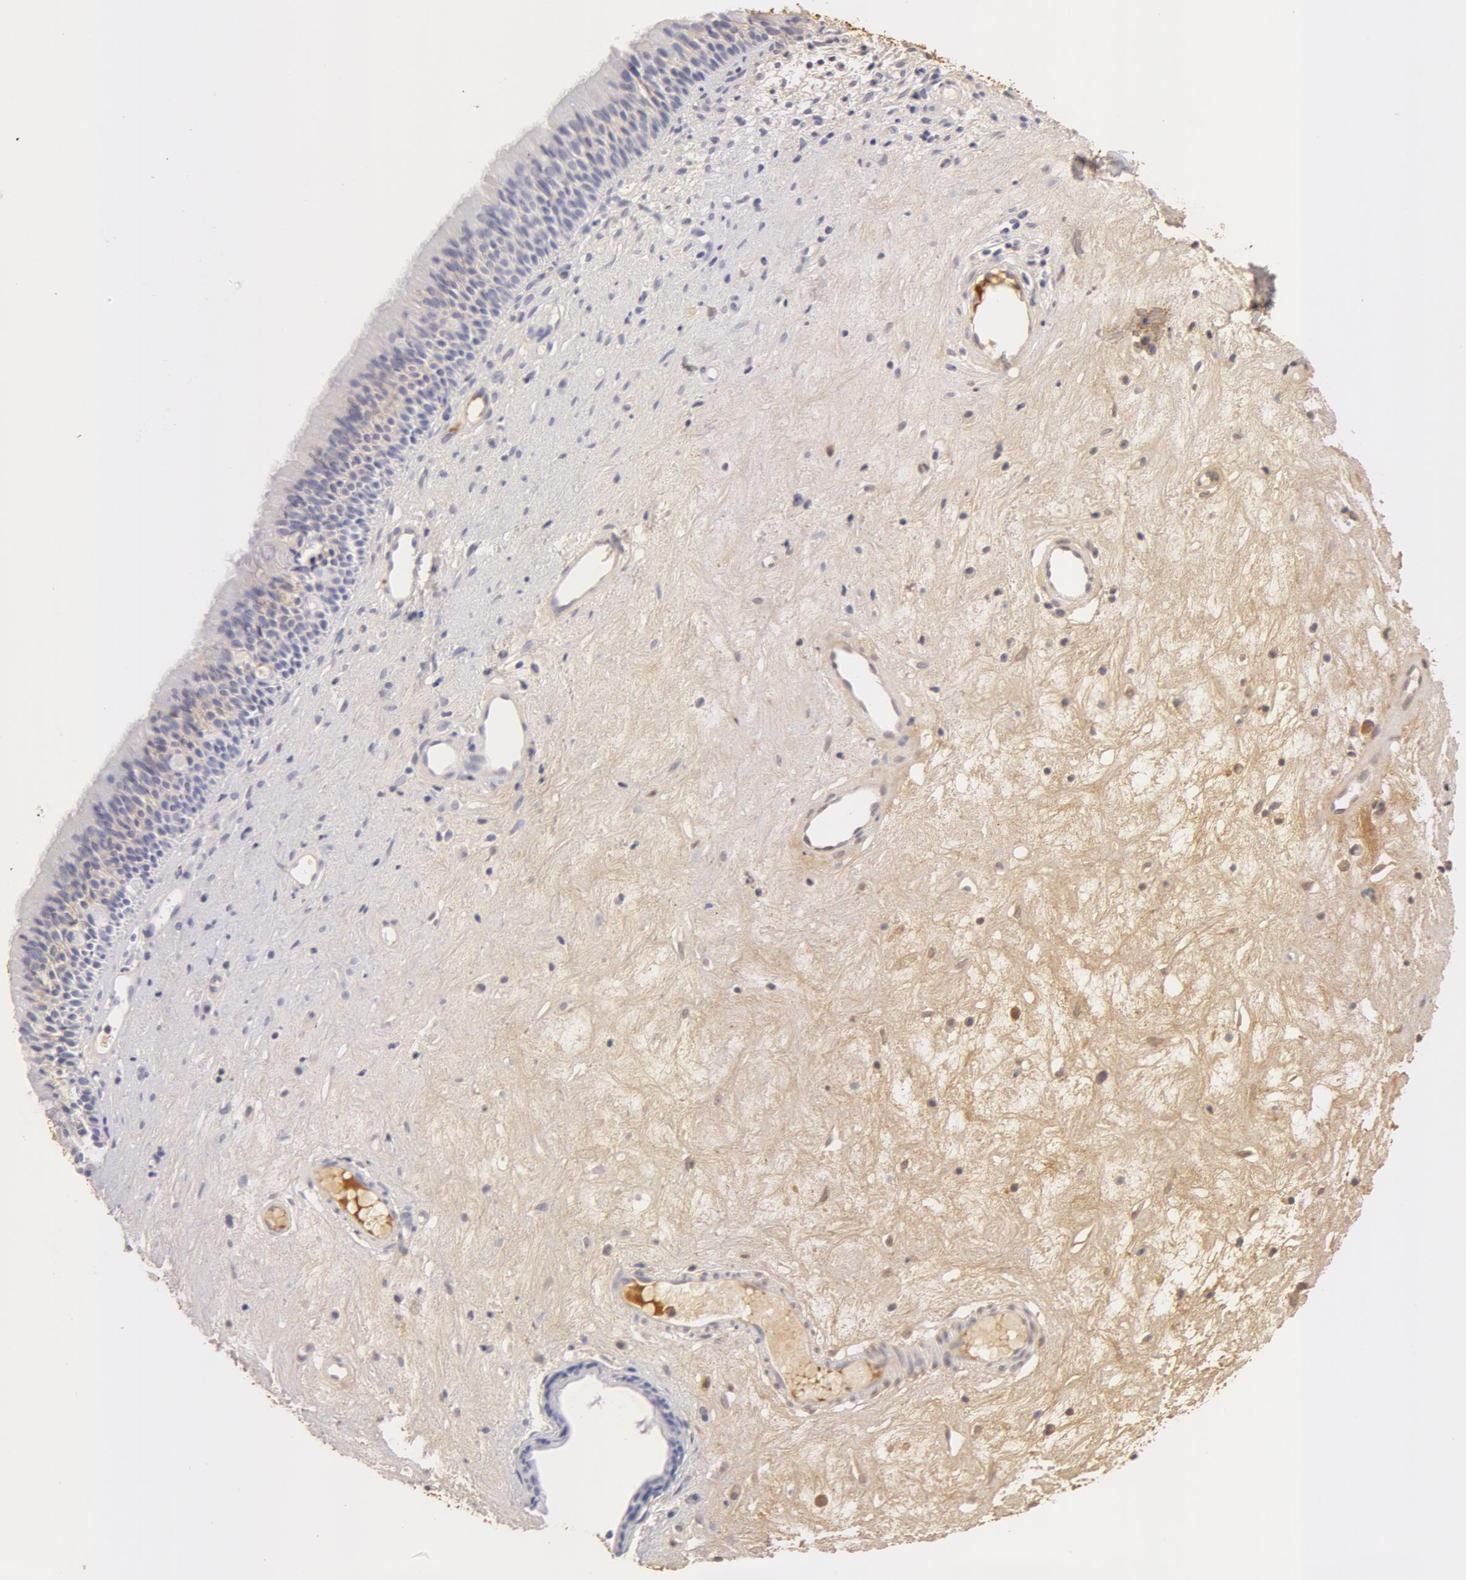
{"staining": {"intensity": "negative", "quantity": "none", "location": "none"}, "tissue": "nasopharynx", "cell_type": "Respiratory epithelial cells", "image_type": "normal", "snomed": [{"axis": "morphology", "description": "Normal tissue, NOS"}, {"axis": "topography", "description": "Nasopharynx"}], "caption": "Immunohistochemistry (IHC) photomicrograph of benign nasopharynx: nasopharynx stained with DAB exhibits no significant protein expression in respiratory epithelial cells.", "gene": "GC", "patient": {"sex": "female", "age": 78}}